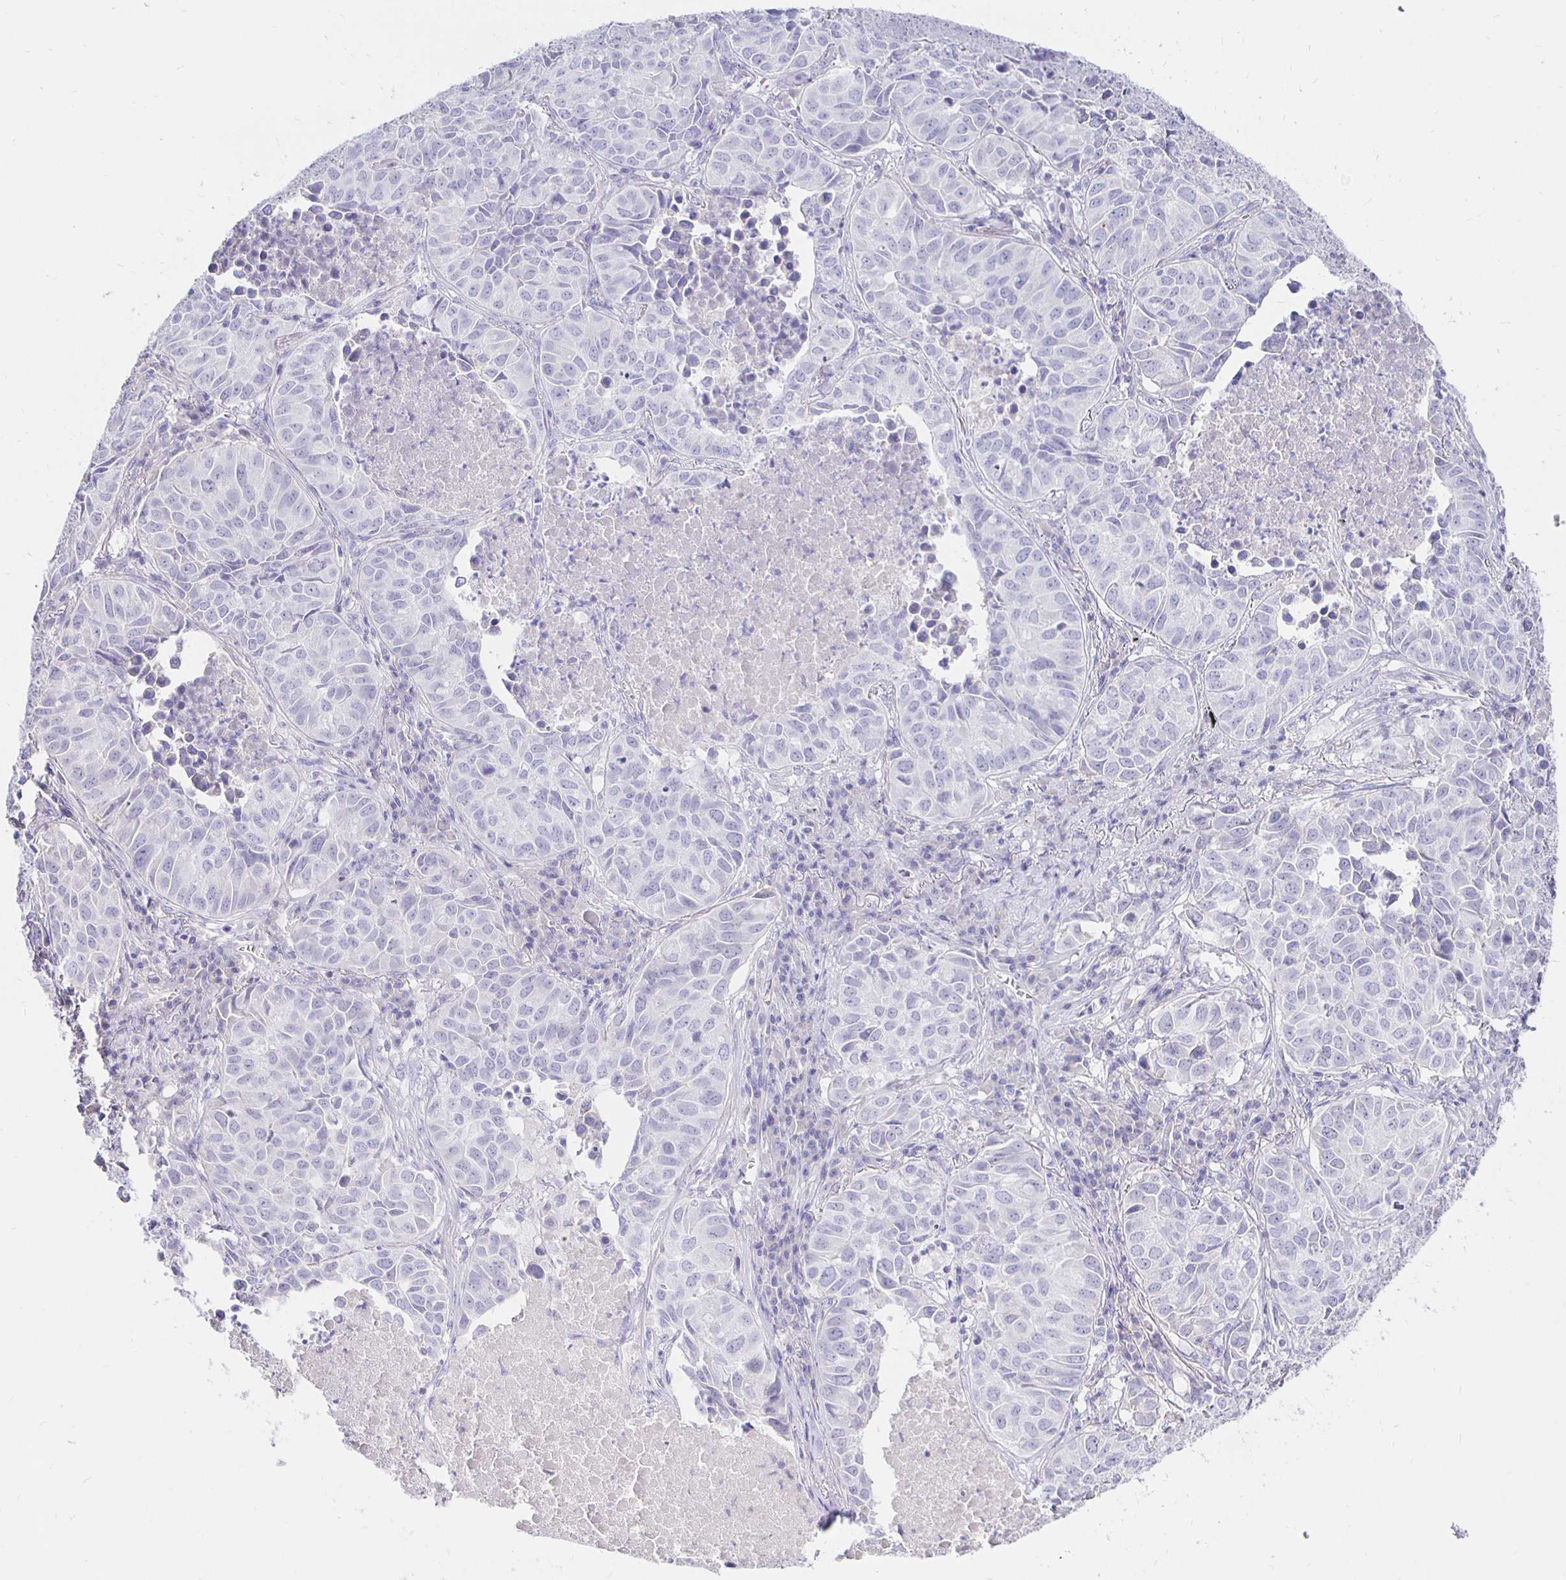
{"staining": {"intensity": "negative", "quantity": "none", "location": "none"}, "tissue": "lung cancer", "cell_type": "Tumor cells", "image_type": "cancer", "snomed": [{"axis": "morphology", "description": "Adenocarcinoma, NOS"}, {"axis": "topography", "description": "Lung"}], "caption": "Protein analysis of adenocarcinoma (lung) reveals no significant expression in tumor cells.", "gene": "NECAB1", "patient": {"sex": "female", "age": 50}}